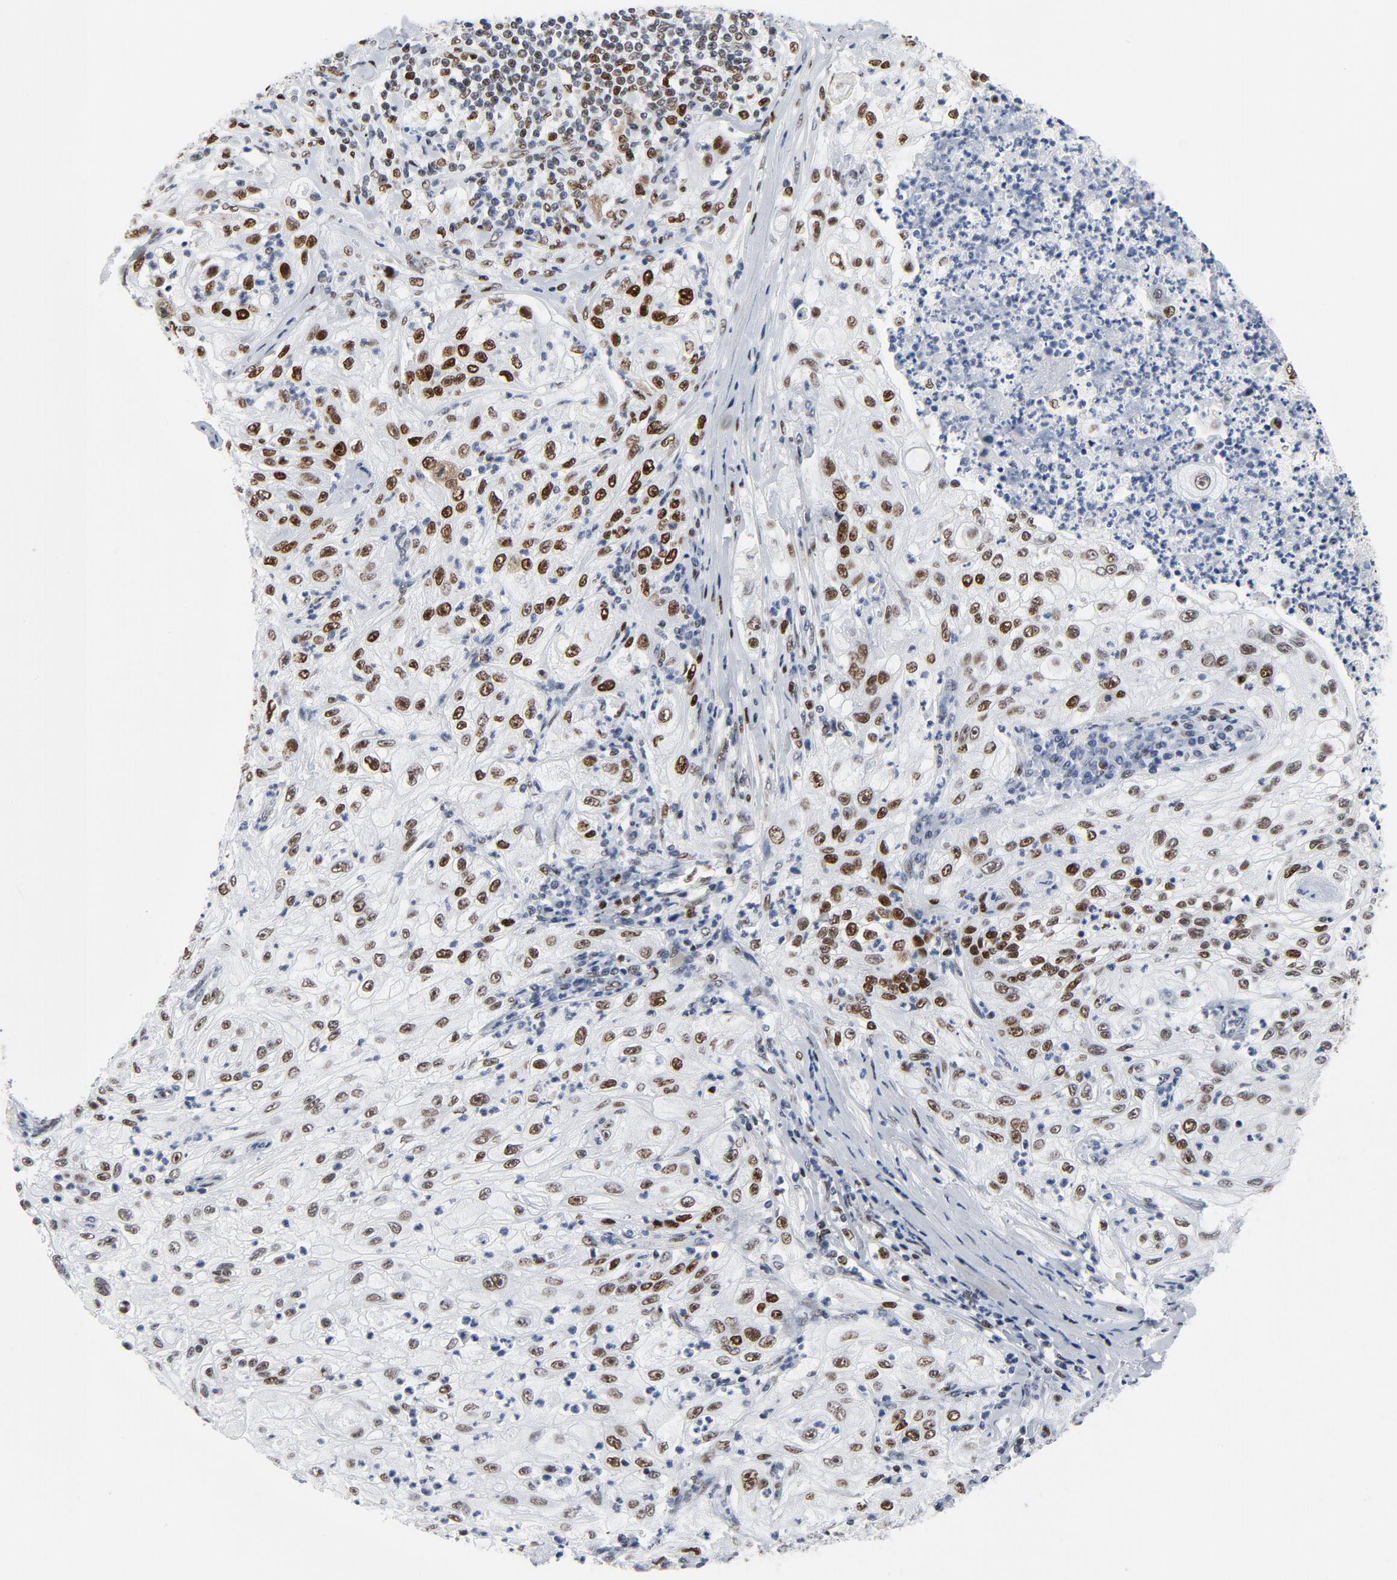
{"staining": {"intensity": "strong", "quantity": ">75%", "location": "nuclear"}, "tissue": "lung cancer", "cell_type": "Tumor cells", "image_type": "cancer", "snomed": [{"axis": "morphology", "description": "Inflammation, NOS"}, {"axis": "morphology", "description": "Squamous cell carcinoma, NOS"}, {"axis": "topography", "description": "Lymph node"}, {"axis": "topography", "description": "Soft tissue"}, {"axis": "topography", "description": "Lung"}], "caption": "Brown immunohistochemical staining in human lung cancer displays strong nuclear expression in about >75% of tumor cells.", "gene": "POLD1", "patient": {"sex": "male", "age": 66}}